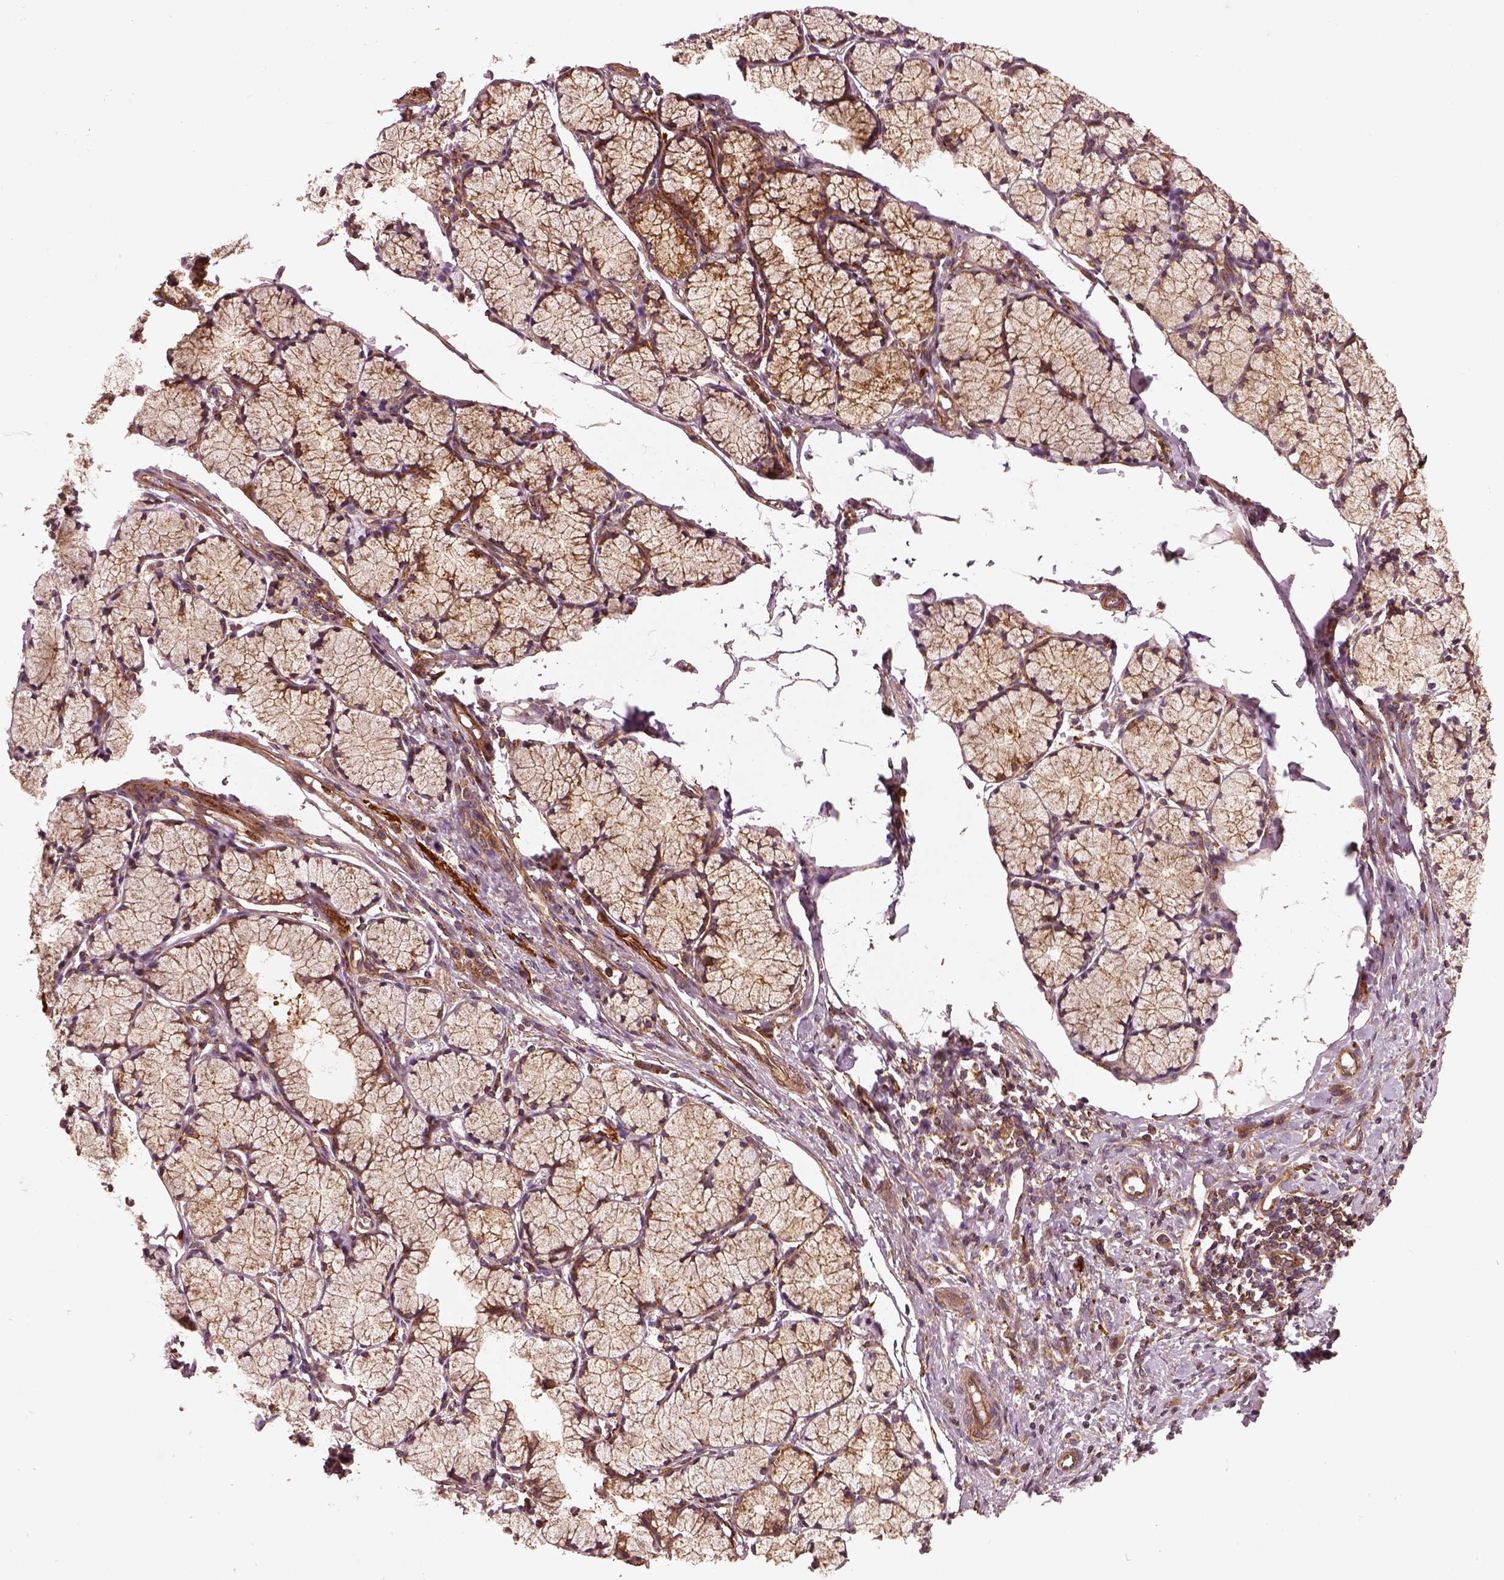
{"staining": {"intensity": "moderate", "quantity": "<25%", "location": "cytoplasmic/membranous"}, "tissue": "stomach cancer", "cell_type": "Tumor cells", "image_type": "cancer", "snomed": [{"axis": "morphology", "description": "Adenocarcinoma, NOS"}, {"axis": "topography", "description": "Stomach"}], "caption": "High-power microscopy captured an immunohistochemistry micrograph of stomach adenocarcinoma, revealing moderate cytoplasmic/membranous positivity in approximately <25% of tumor cells. Nuclei are stained in blue.", "gene": "WASHC2A", "patient": {"sex": "male", "age": 47}}